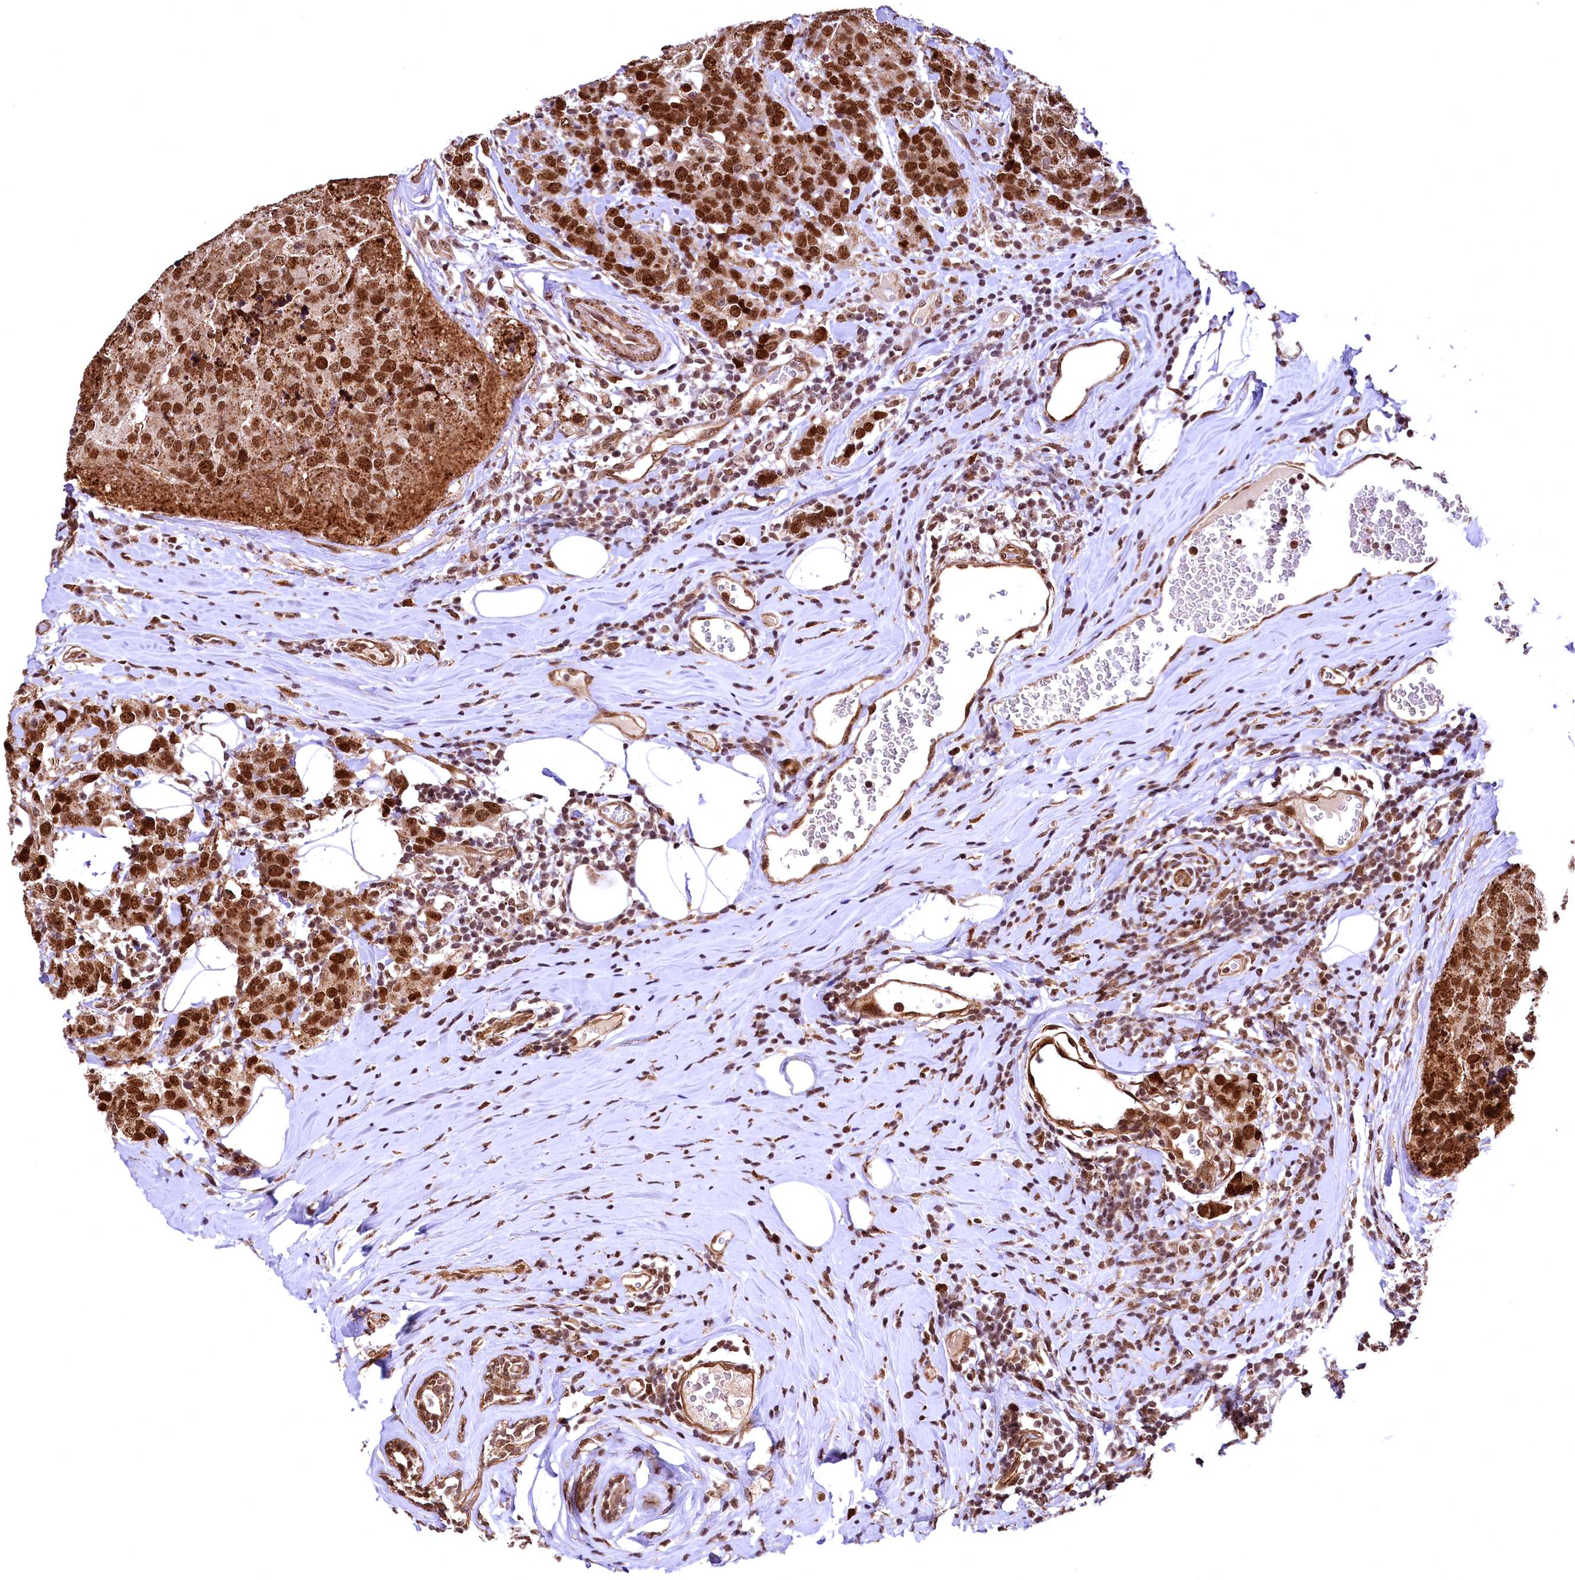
{"staining": {"intensity": "strong", "quantity": ">75%", "location": "nuclear"}, "tissue": "breast cancer", "cell_type": "Tumor cells", "image_type": "cancer", "snomed": [{"axis": "morphology", "description": "Lobular carcinoma"}, {"axis": "topography", "description": "Breast"}], "caption": "Brown immunohistochemical staining in breast cancer displays strong nuclear staining in about >75% of tumor cells.", "gene": "PDS5B", "patient": {"sex": "female", "age": 59}}